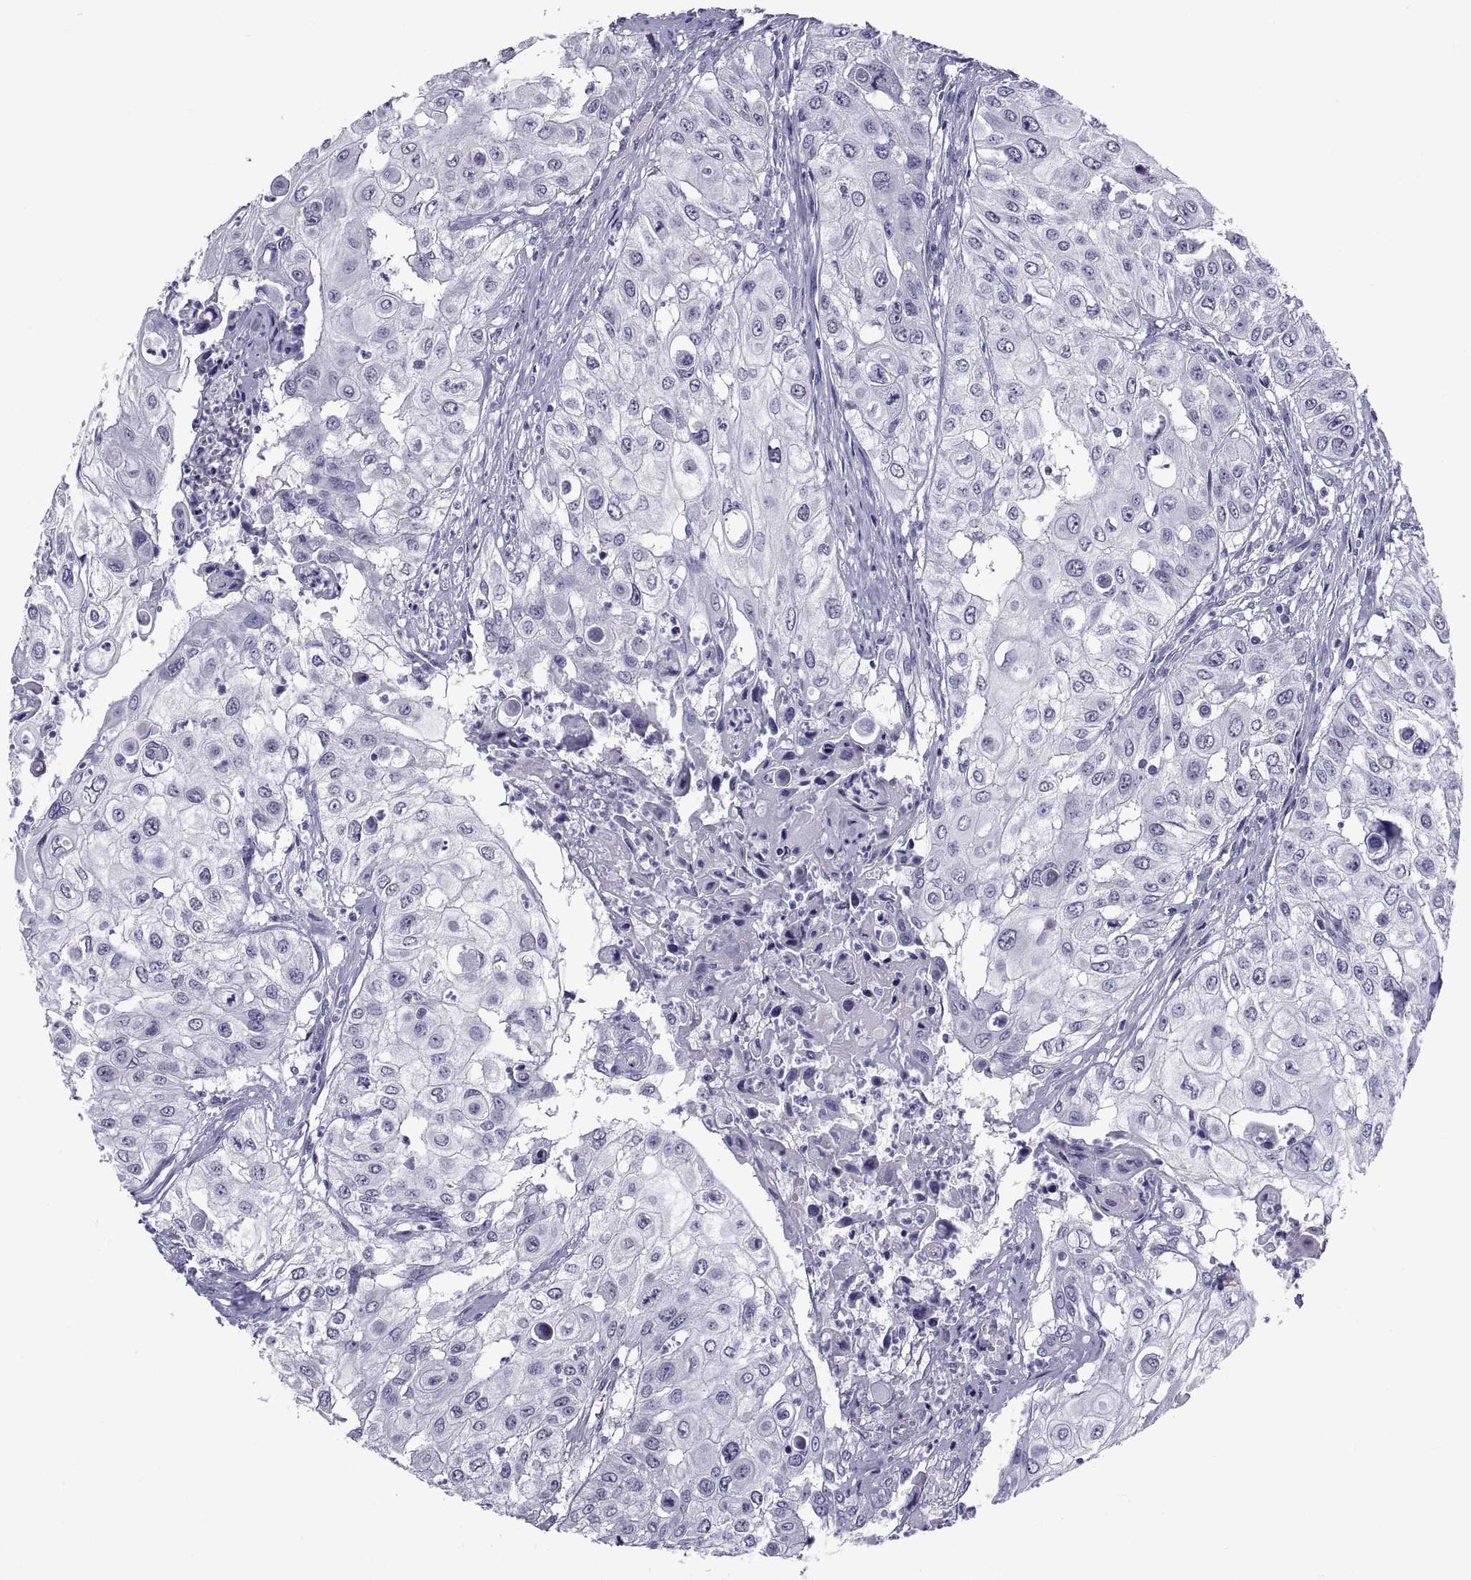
{"staining": {"intensity": "negative", "quantity": "none", "location": "none"}, "tissue": "urothelial cancer", "cell_type": "Tumor cells", "image_type": "cancer", "snomed": [{"axis": "morphology", "description": "Urothelial carcinoma, High grade"}, {"axis": "topography", "description": "Urinary bladder"}], "caption": "Immunohistochemistry (IHC) photomicrograph of neoplastic tissue: human urothelial cancer stained with DAB (3,3'-diaminobenzidine) demonstrates no significant protein positivity in tumor cells.", "gene": "TGFBR3L", "patient": {"sex": "female", "age": 79}}